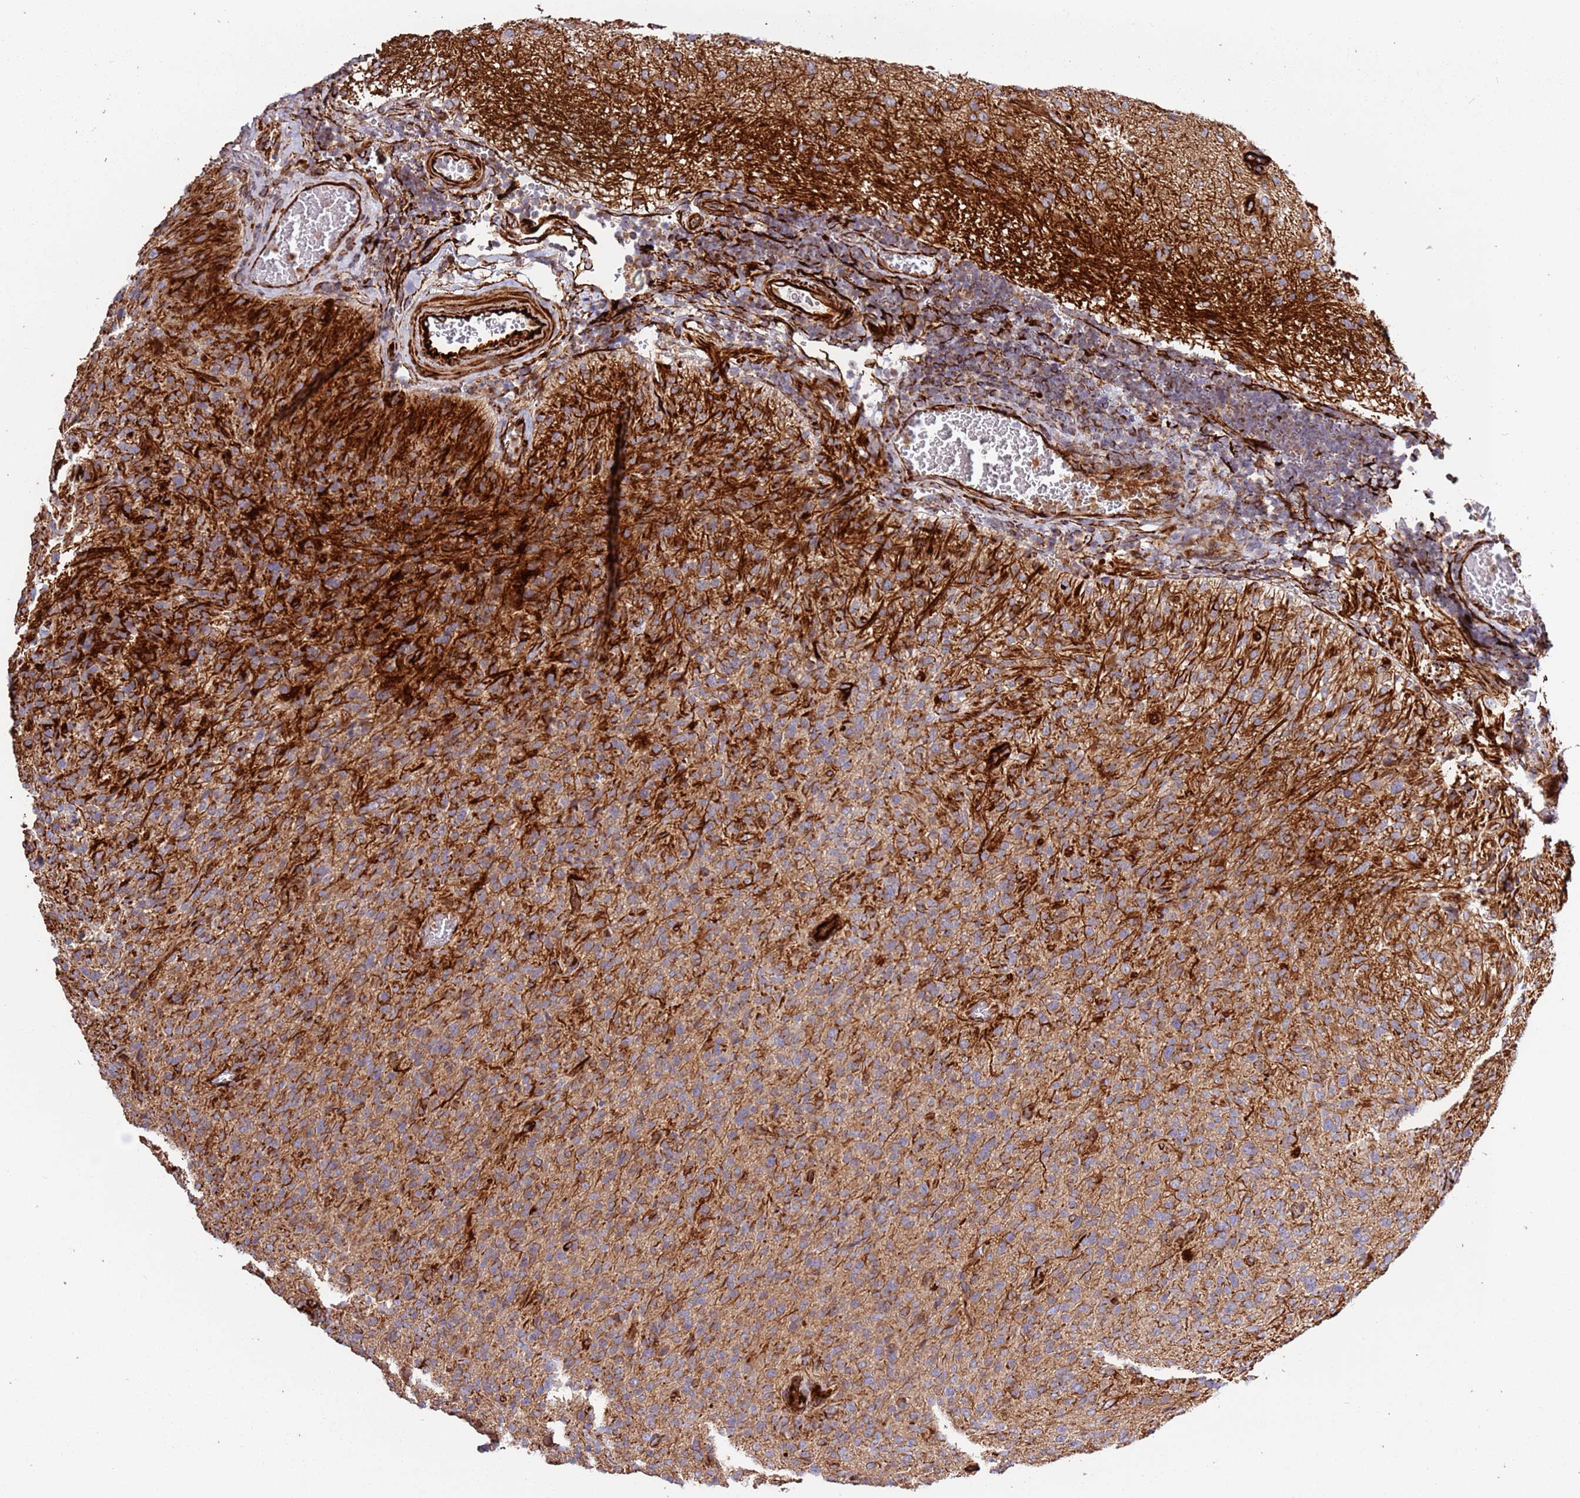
{"staining": {"intensity": "moderate", "quantity": "25%-75%", "location": "cytoplasmic/membranous"}, "tissue": "glioma", "cell_type": "Tumor cells", "image_type": "cancer", "snomed": [{"axis": "morphology", "description": "Glioma, malignant, High grade"}, {"axis": "topography", "description": "Brain"}], "caption": "Glioma was stained to show a protein in brown. There is medium levels of moderate cytoplasmic/membranous expression in about 25%-75% of tumor cells.", "gene": "MRGPRE", "patient": {"sex": "female", "age": 57}}